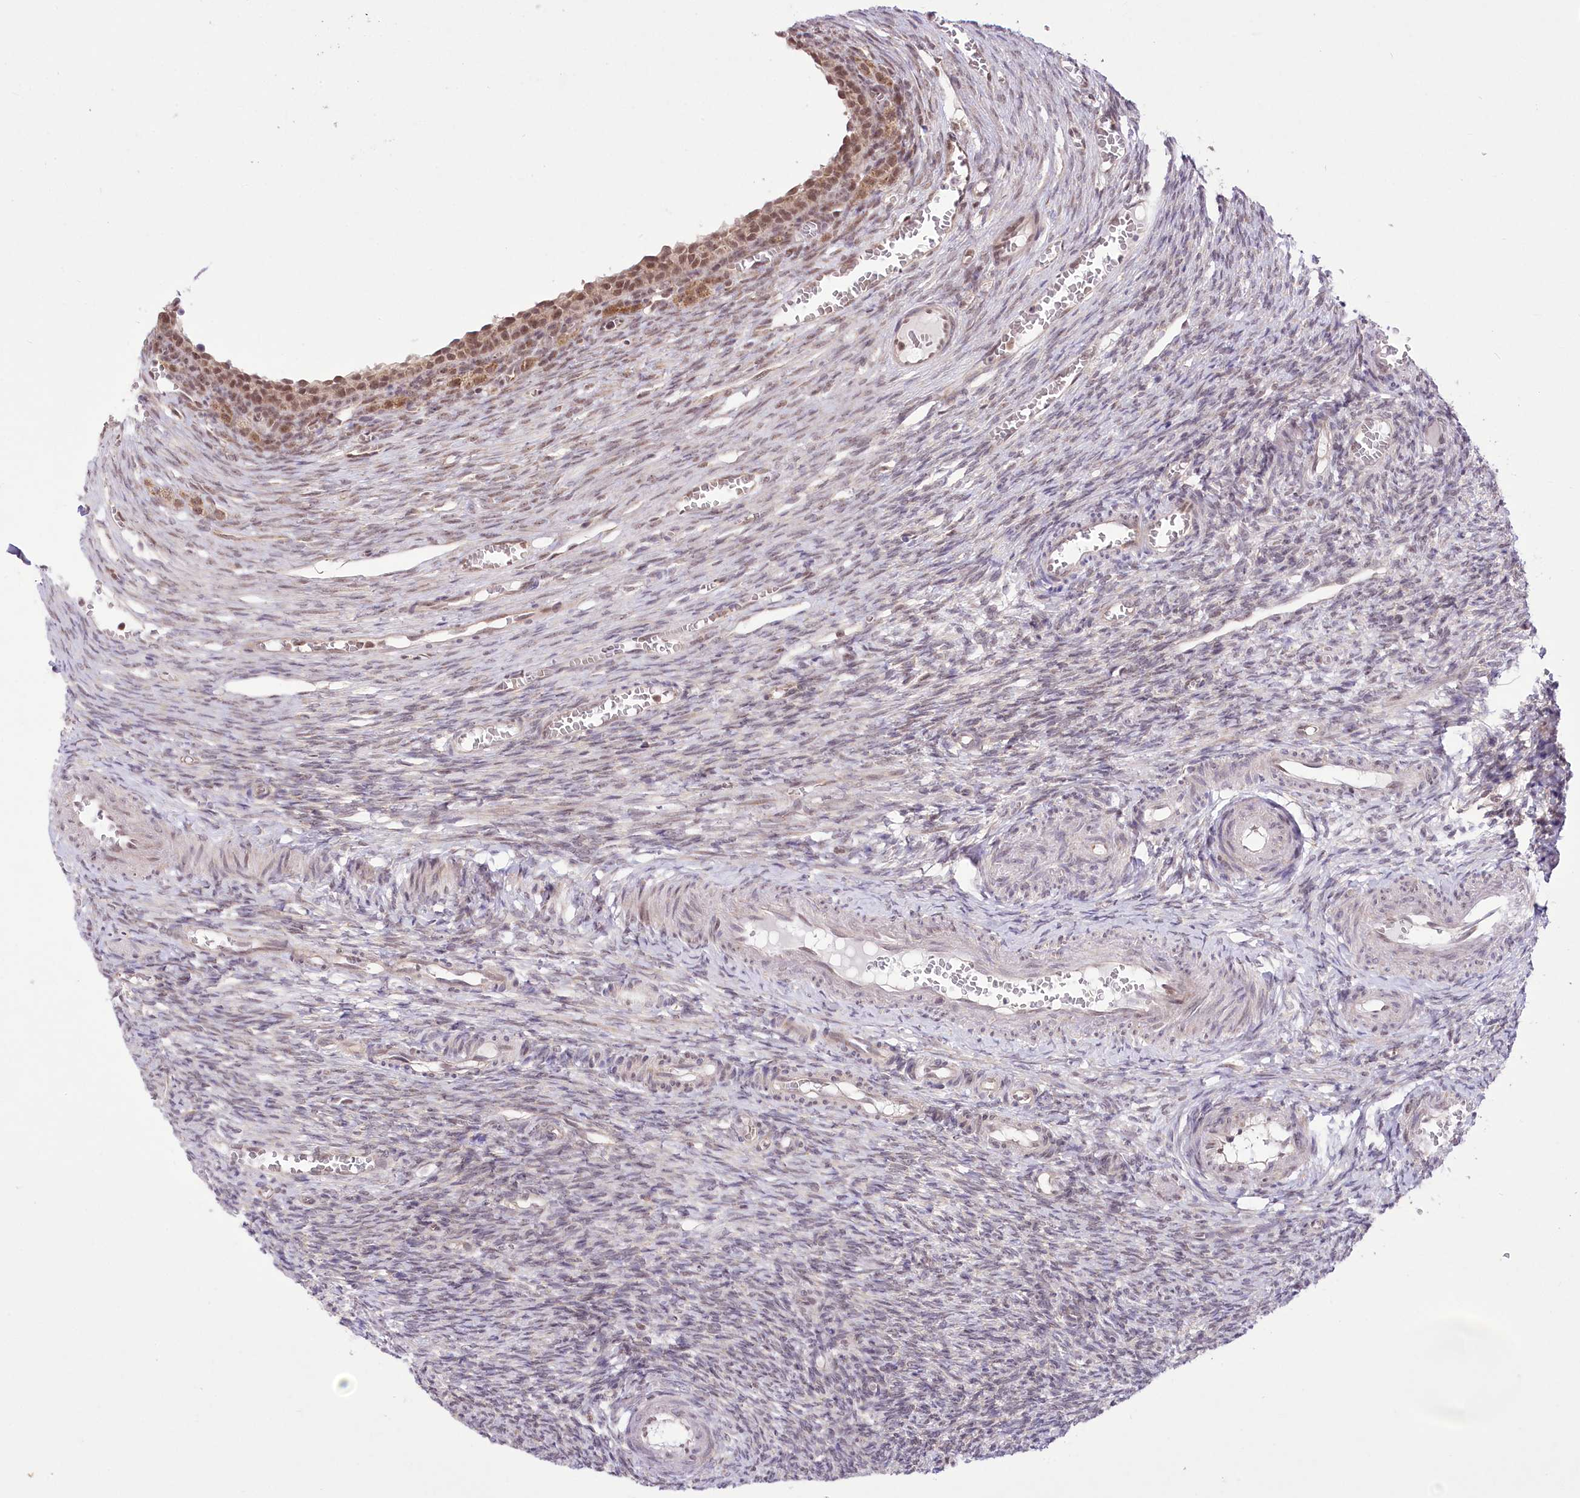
{"staining": {"intensity": "moderate", "quantity": ">75%", "location": "nuclear"}, "tissue": "ovary", "cell_type": "Follicle cells", "image_type": "normal", "snomed": [{"axis": "morphology", "description": "Normal tissue, NOS"}, {"axis": "topography", "description": "Ovary"}], "caption": "Immunohistochemical staining of benign human ovary reveals medium levels of moderate nuclear staining in approximately >75% of follicle cells. (Brightfield microscopy of DAB IHC at high magnification).", "gene": "ZMAT2", "patient": {"sex": "female", "age": 27}}